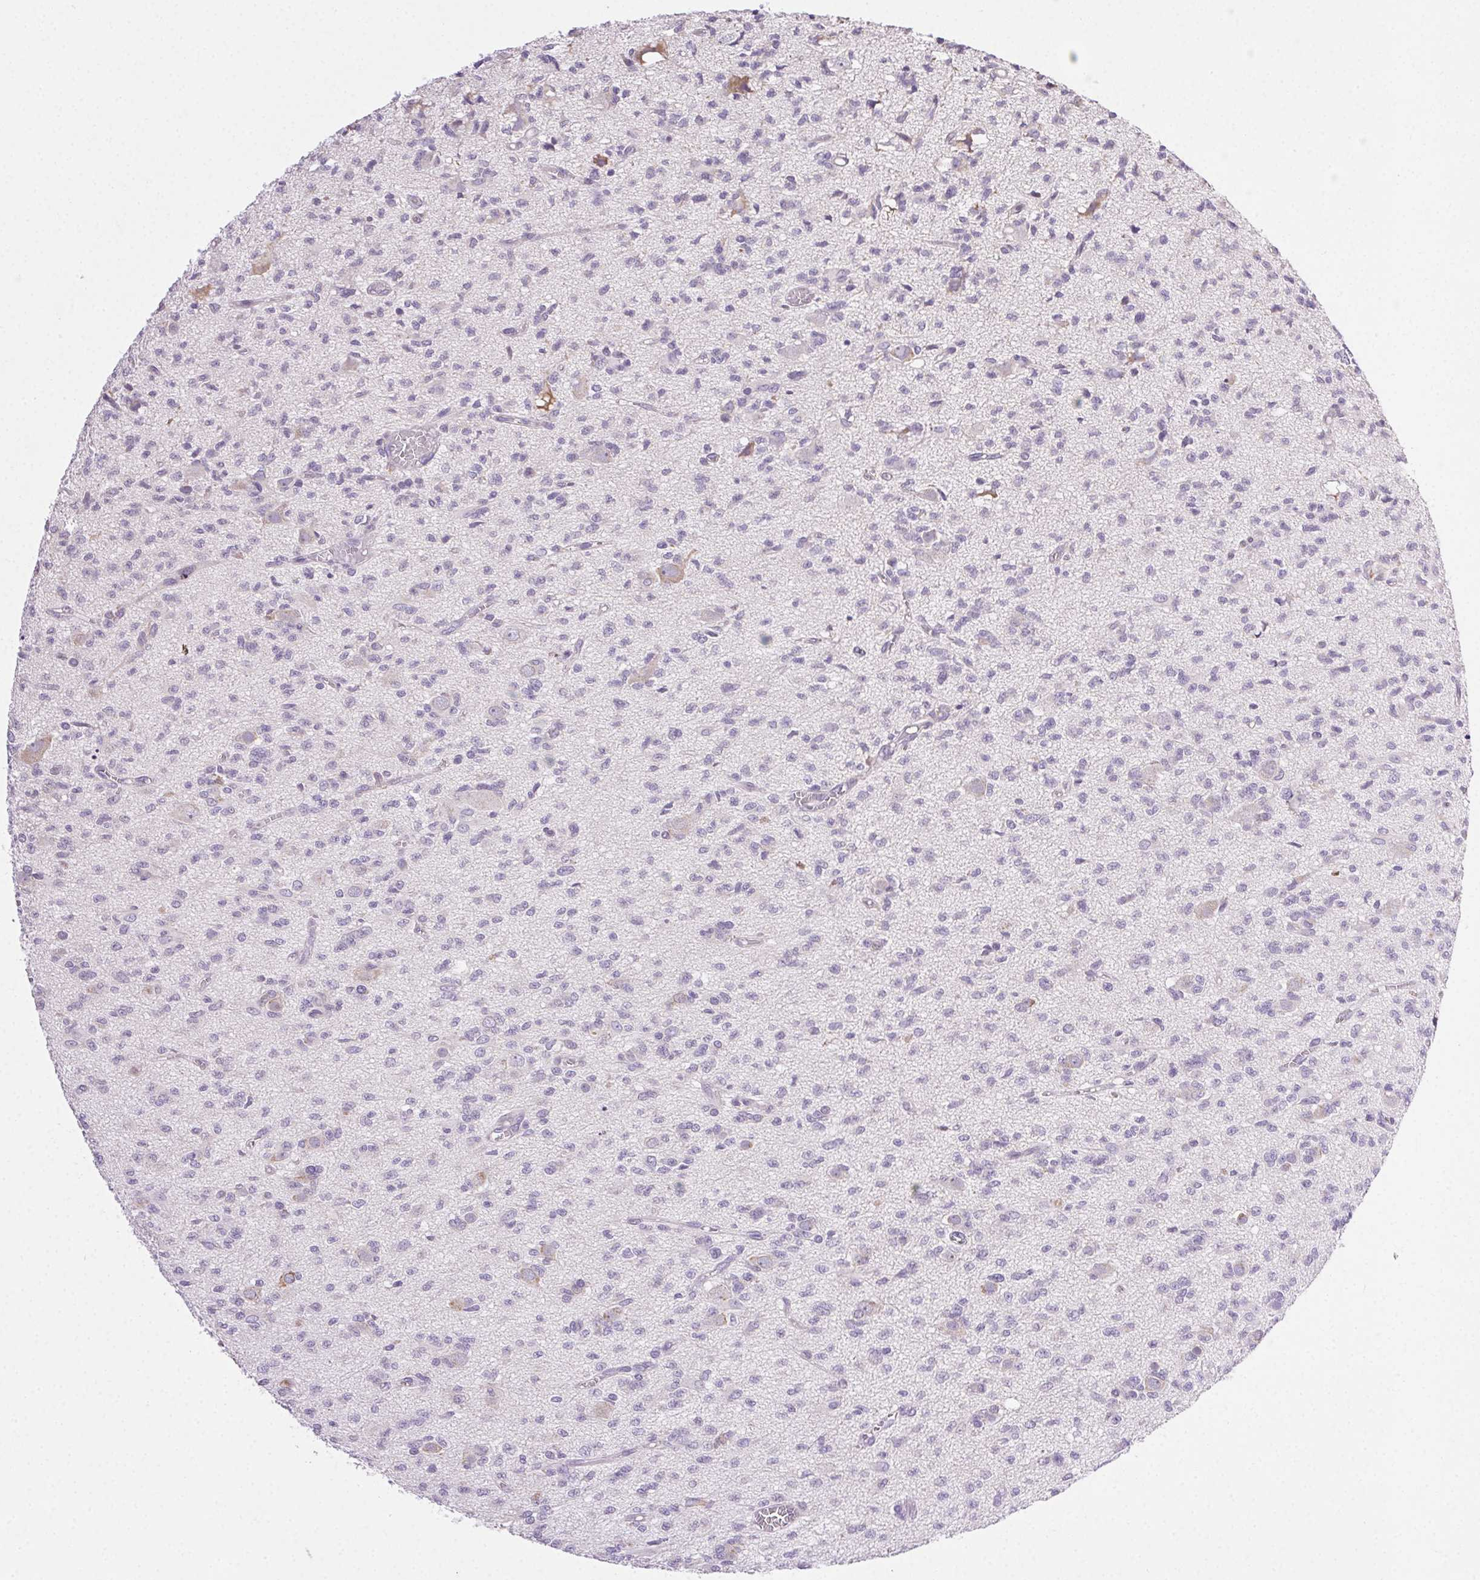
{"staining": {"intensity": "negative", "quantity": "none", "location": "none"}, "tissue": "glioma", "cell_type": "Tumor cells", "image_type": "cancer", "snomed": [{"axis": "morphology", "description": "Glioma, malignant, Low grade"}, {"axis": "topography", "description": "Brain"}], "caption": "An IHC image of glioma is shown. There is no staining in tumor cells of glioma.", "gene": "SNX31", "patient": {"sex": "male", "age": 64}}